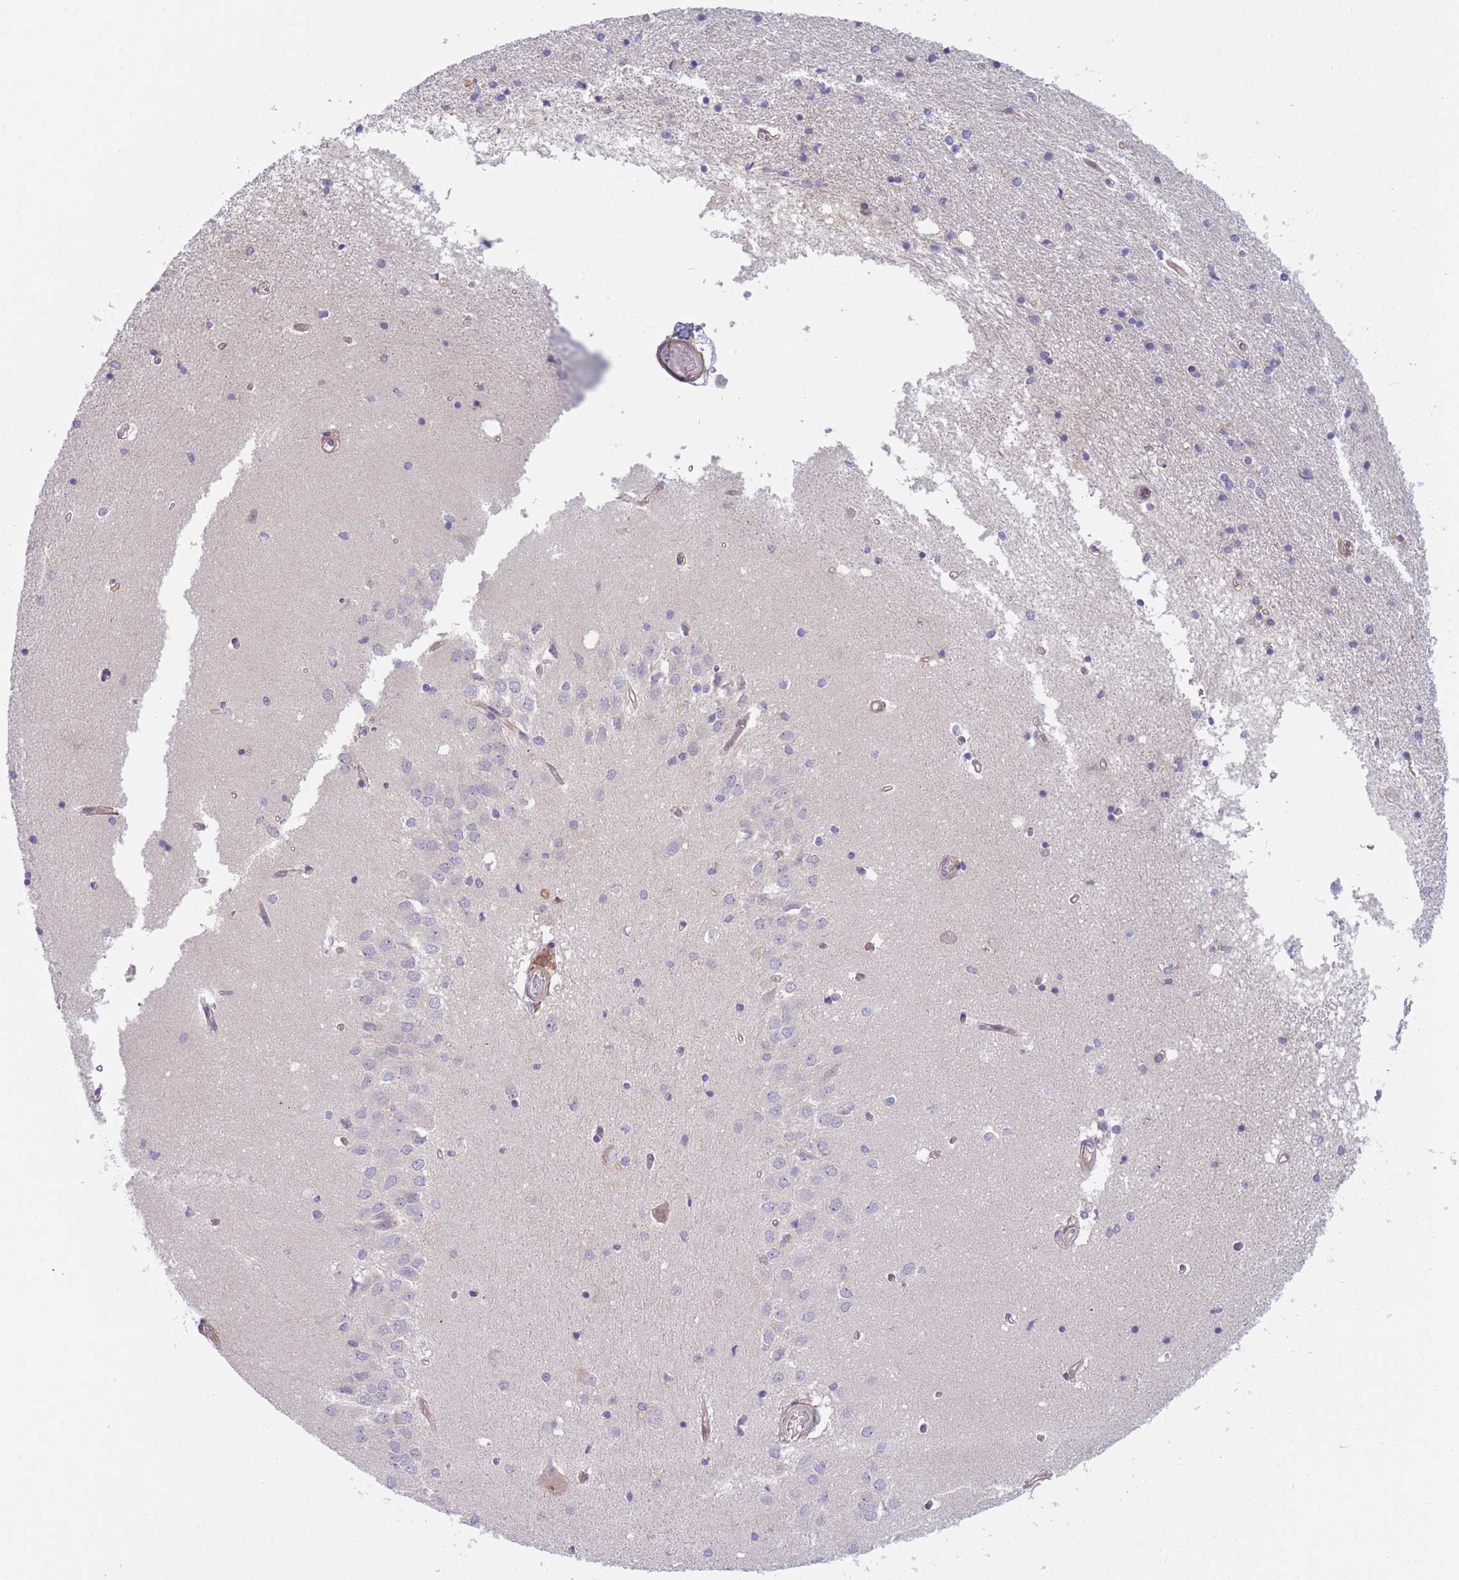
{"staining": {"intensity": "negative", "quantity": "none", "location": "none"}, "tissue": "hippocampus", "cell_type": "Glial cells", "image_type": "normal", "snomed": [{"axis": "morphology", "description": "Normal tissue, NOS"}, {"axis": "topography", "description": "Hippocampus"}], "caption": "High power microscopy histopathology image of an immunohistochemistry histopathology image of normal hippocampus, revealing no significant staining in glial cells.", "gene": "WDR93", "patient": {"sex": "male", "age": 45}}